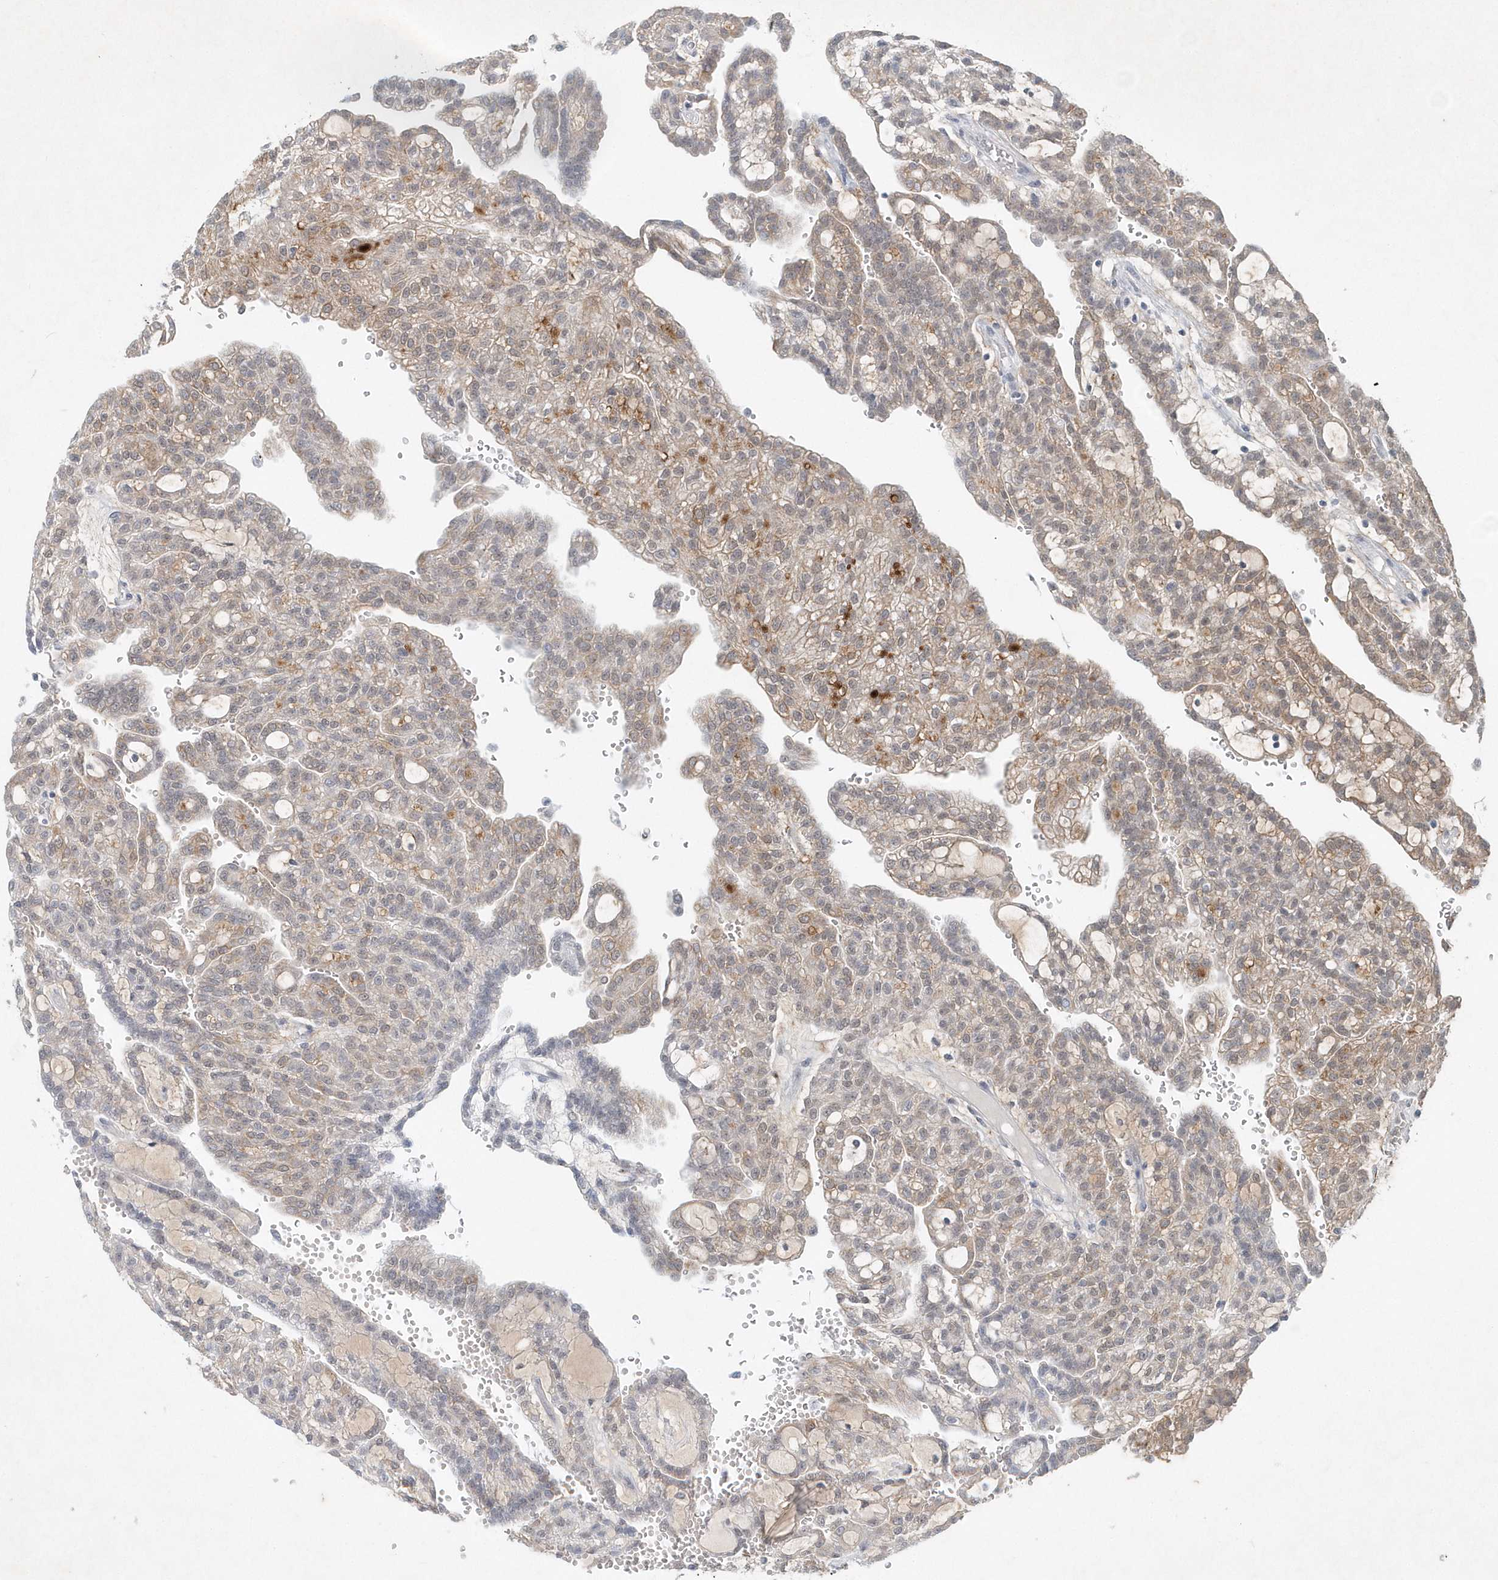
{"staining": {"intensity": "weak", "quantity": "<25%", "location": "cytoplasmic/membranous"}, "tissue": "renal cancer", "cell_type": "Tumor cells", "image_type": "cancer", "snomed": [{"axis": "morphology", "description": "Adenocarcinoma, NOS"}, {"axis": "topography", "description": "Kidney"}], "caption": "Immunohistochemistry photomicrograph of renal adenocarcinoma stained for a protein (brown), which shows no staining in tumor cells.", "gene": "ZBTB9", "patient": {"sex": "male", "age": 63}}